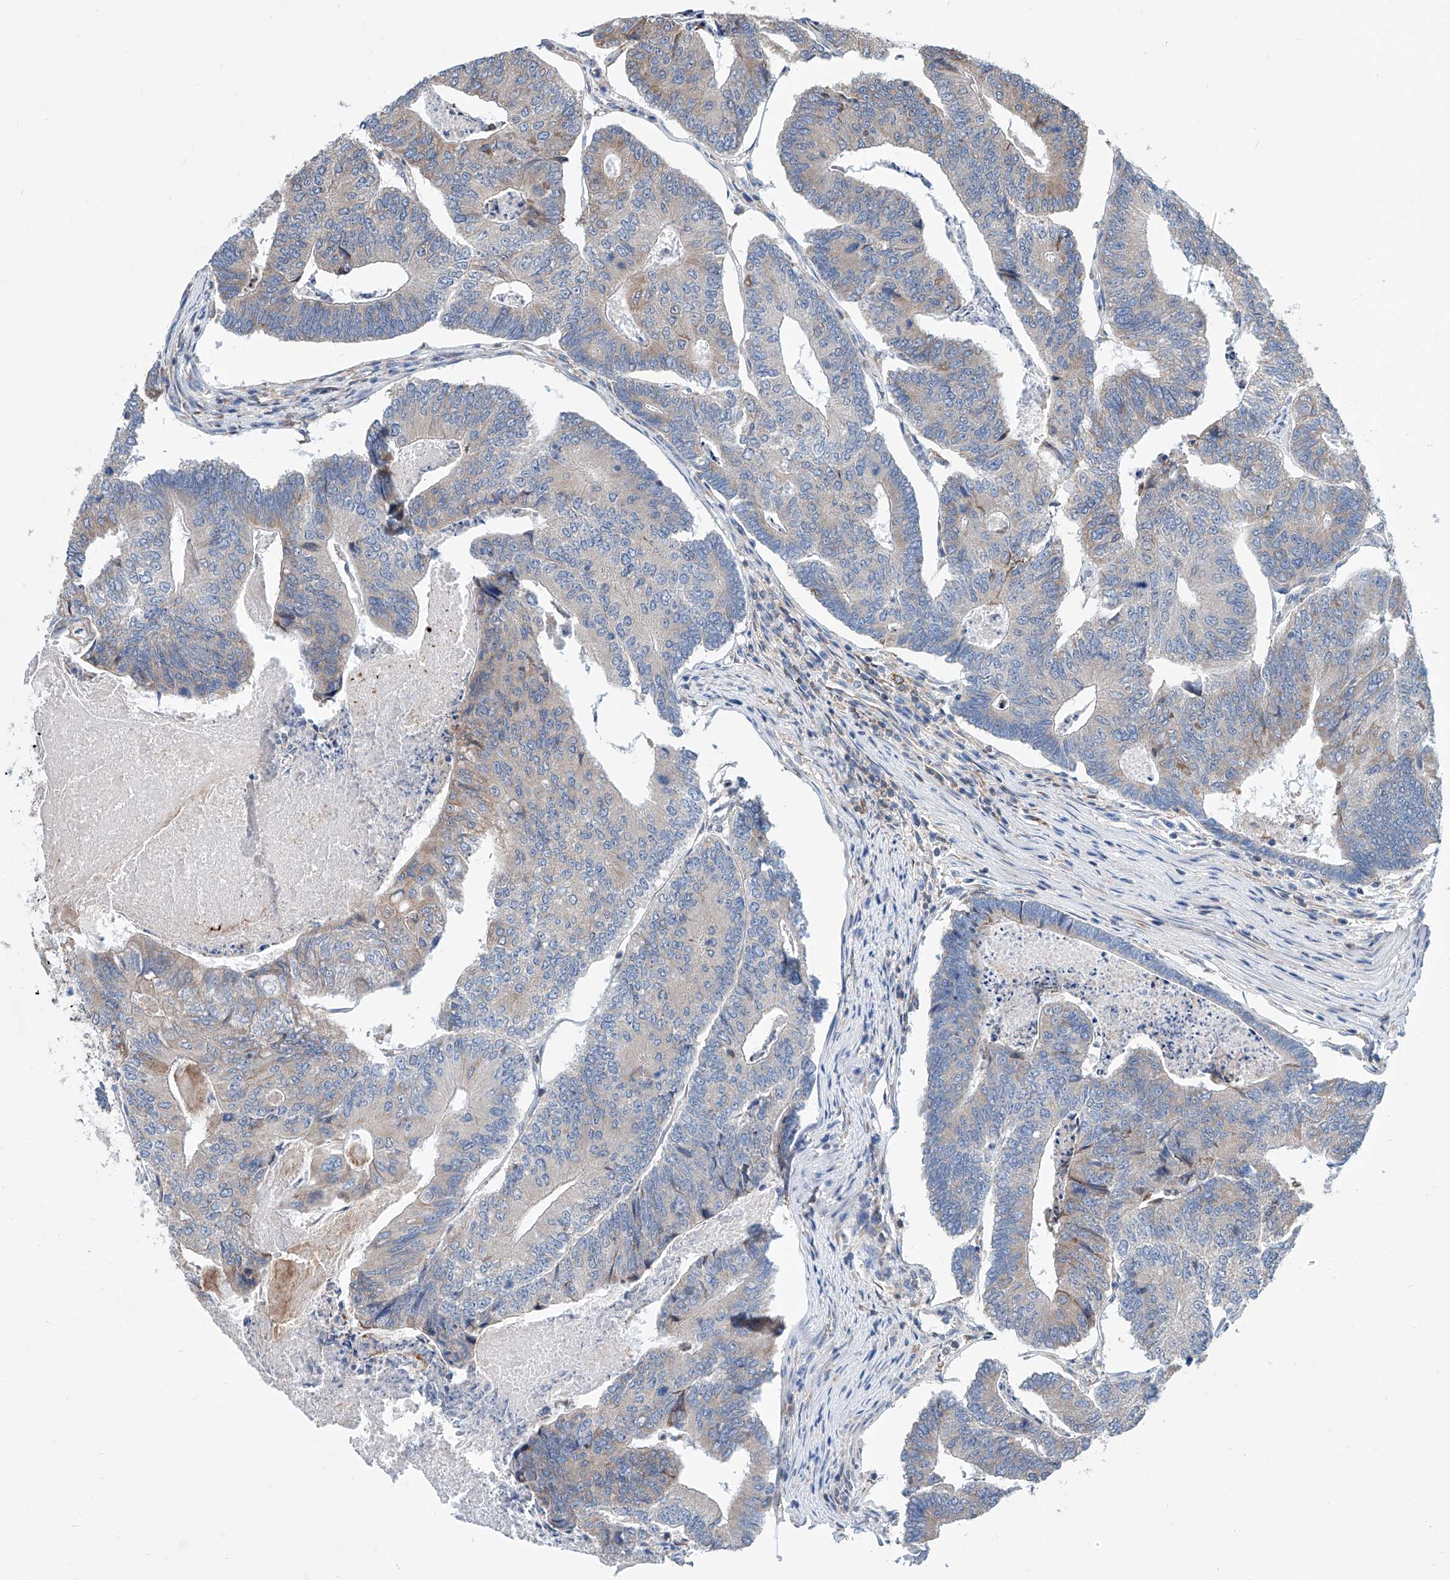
{"staining": {"intensity": "weak", "quantity": "<25%", "location": "cytoplasmic/membranous"}, "tissue": "colorectal cancer", "cell_type": "Tumor cells", "image_type": "cancer", "snomed": [{"axis": "morphology", "description": "Adenocarcinoma, NOS"}, {"axis": "topography", "description": "Colon"}], "caption": "Tumor cells show no significant protein staining in colorectal adenocarcinoma.", "gene": "MAD2L1", "patient": {"sex": "female", "age": 67}}